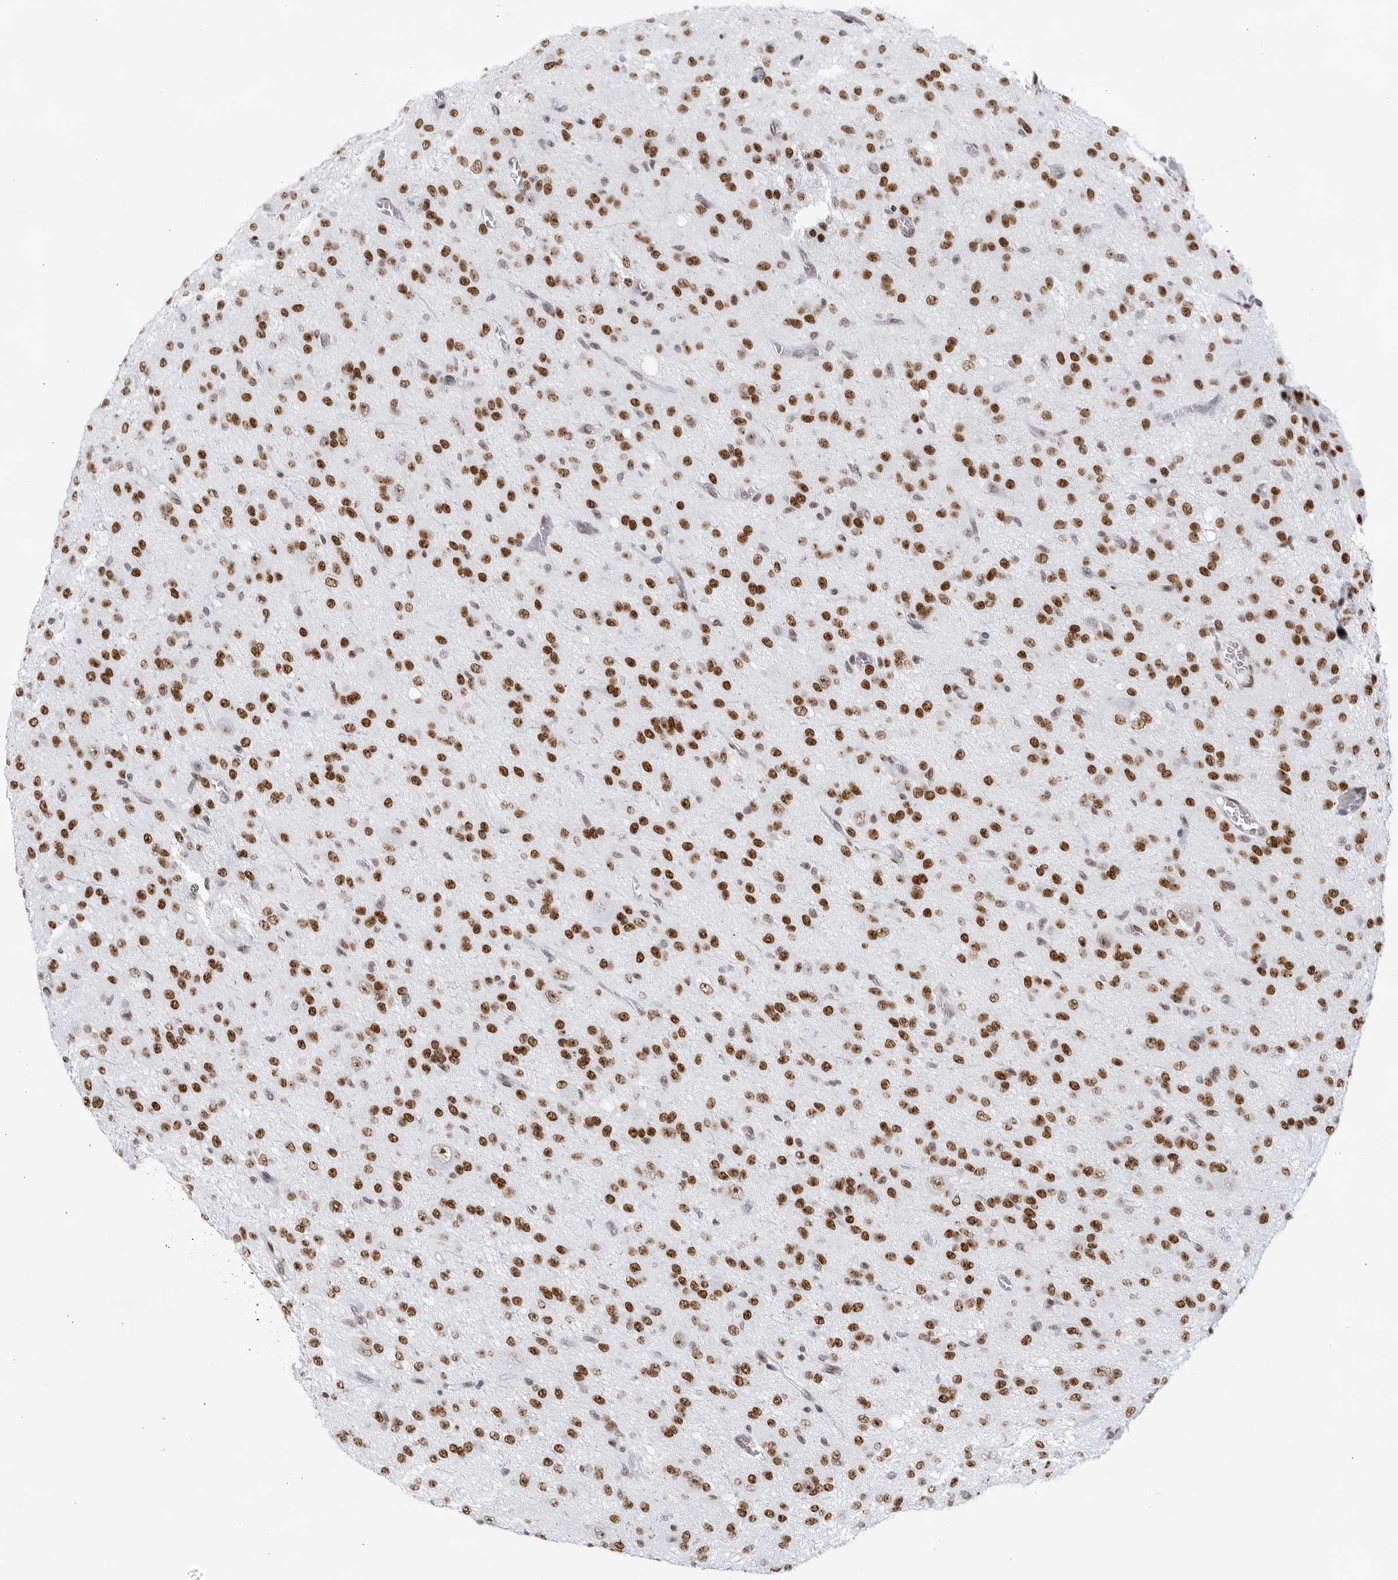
{"staining": {"intensity": "strong", "quantity": ">75%", "location": "nuclear"}, "tissue": "glioma", "cell_type": "Tumor cells", "image_type": "cancer", "snomed": [{"axis": "morphology", "description": "Glioma, malignant, High grade"}, {"axis": "topography", "description": "Brain"}], "caption": "A photomicrograph showing strong nuclear positivity in approximately >75% of tumor cells in malignant glioma (high-grade), as visualized by brown immunohistochemical staining.", "gene": "HP1BP3", "patient": {"sex": "female", "age": 59}}